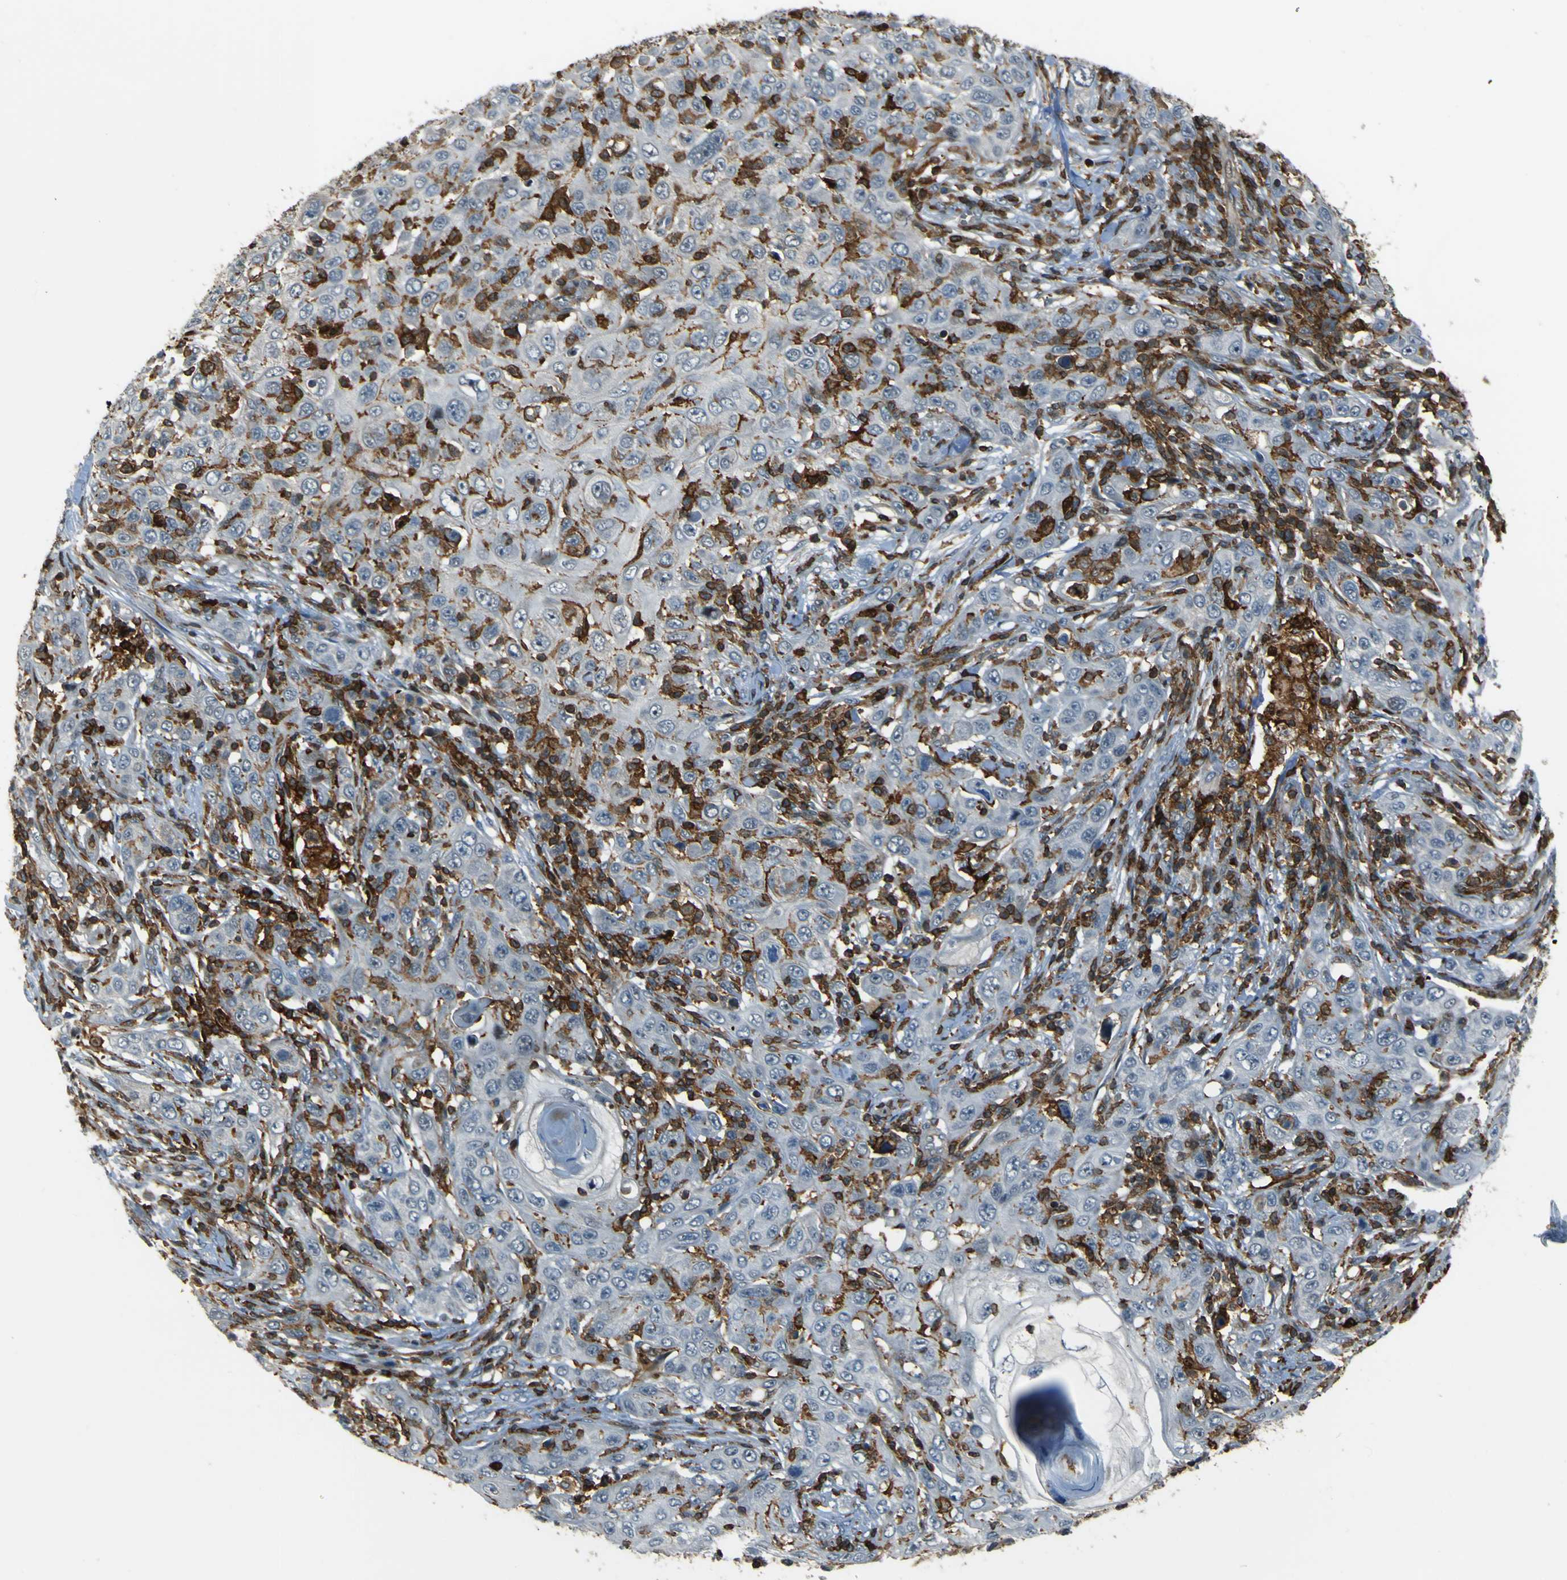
{"staining": {"intensity": "negative", "quantity": "none", "location": "none"}, "tissue": "skin cancer", "cell_type": "Tumor cells", "image_type": "cancer", "snomed": [{"axis": "morphology", "description": "Basal cell carcinoma"}, {"axis": "topography", "description": "Skin"}], "caption": "Immunohistochemical staining of human skin basal cell carcinoma displays no significant staining in tumor cells.", "gene": "PCDHB5", "patient": {"sex": "female", "age": 84}}